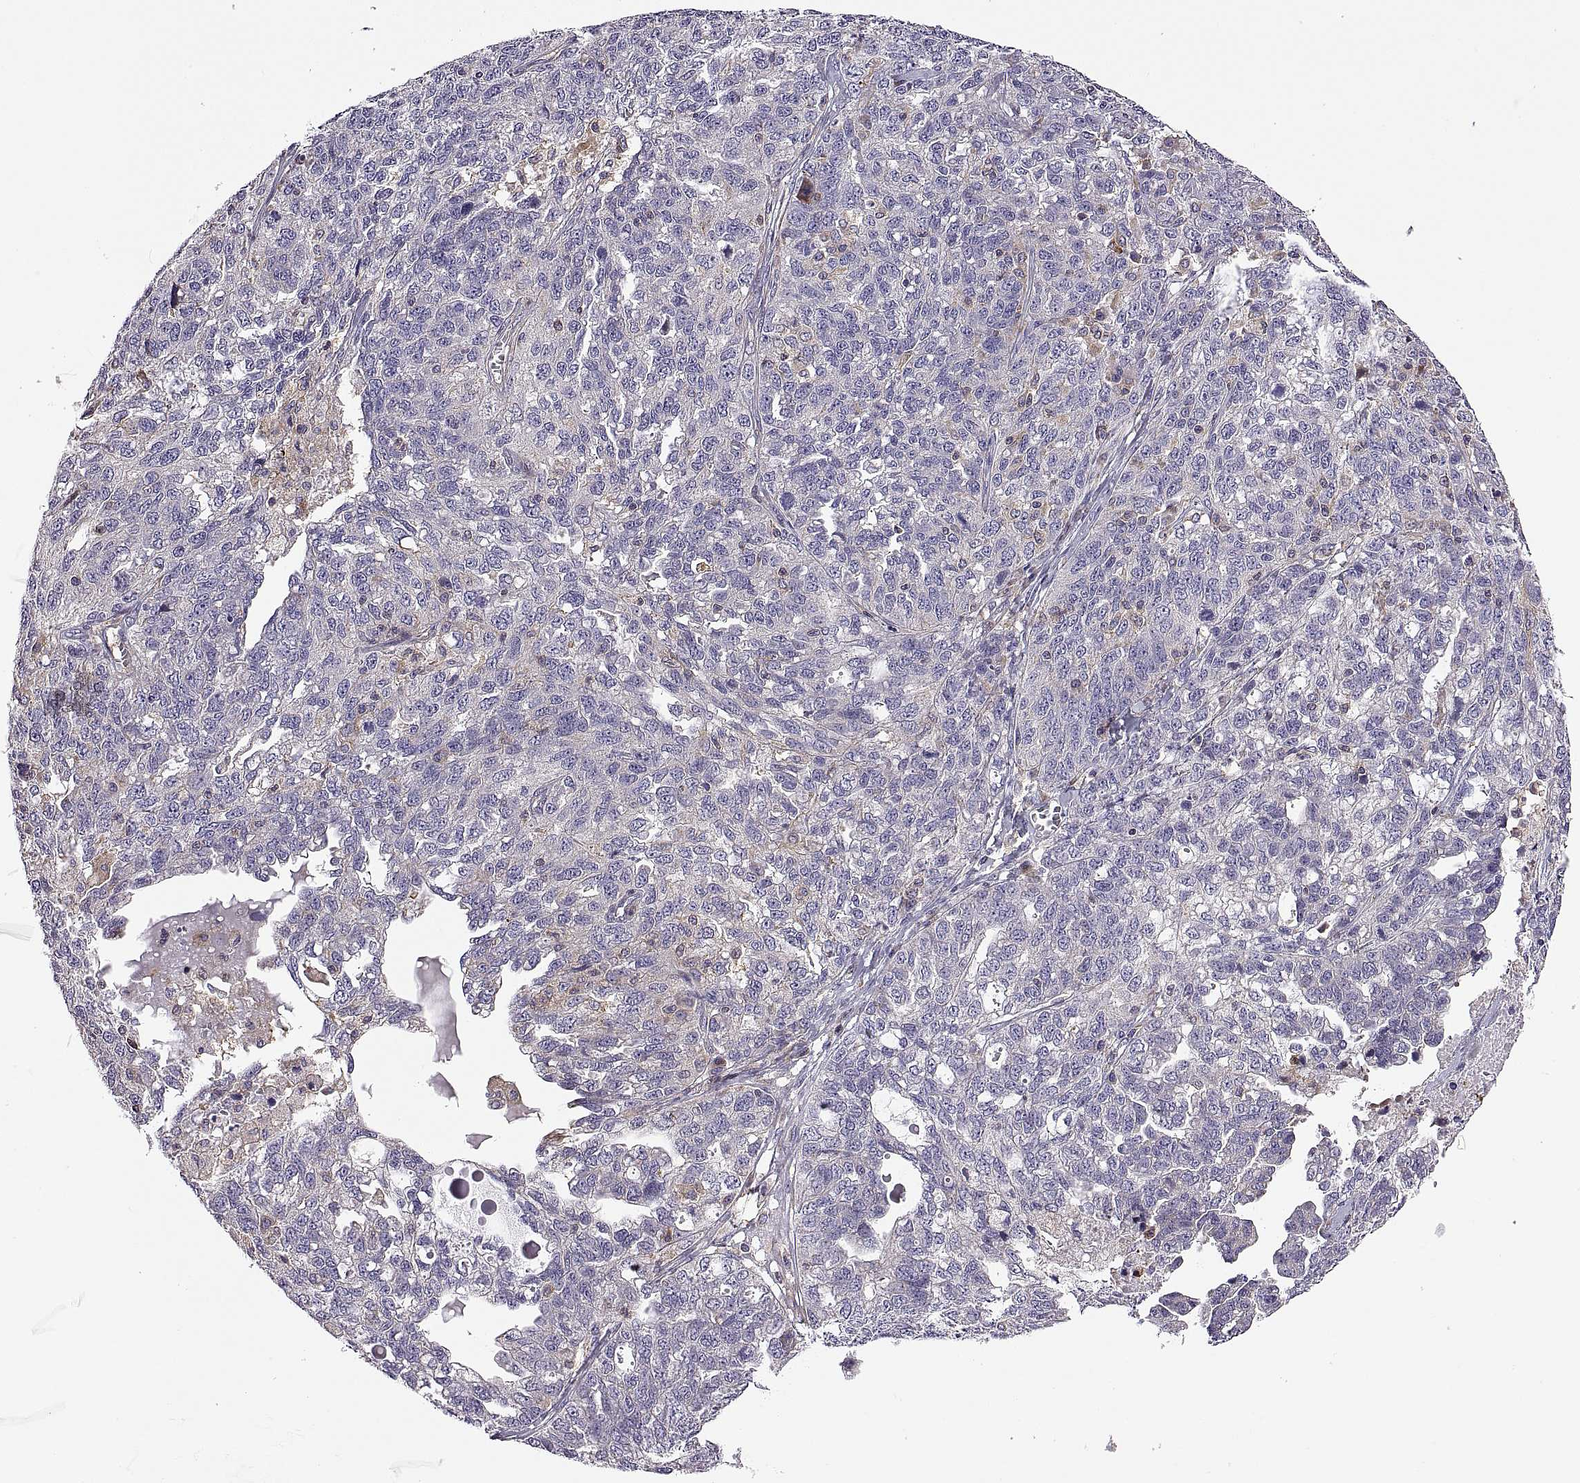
{"staining": {"intensity": "negative", "quantity": "none", "location": "none"}, "tissue": "ovarian cancer", "cell_type": "Tumor cells", "image_type": "cancer", "snomed": [{"axis": "morphology", "description": "Cystadenocarcinoma, serous, NOS"}, {"axis": "topography", "description": "Ovary"}], "caption": "IHC micrograph of ovarian cancer (serous cystadenocarcinoma) stained for a protein (brown), which shows no expression in tumor cells.", "gene": "SPATA32", "patient": {"sex": "female", "age": 71}}